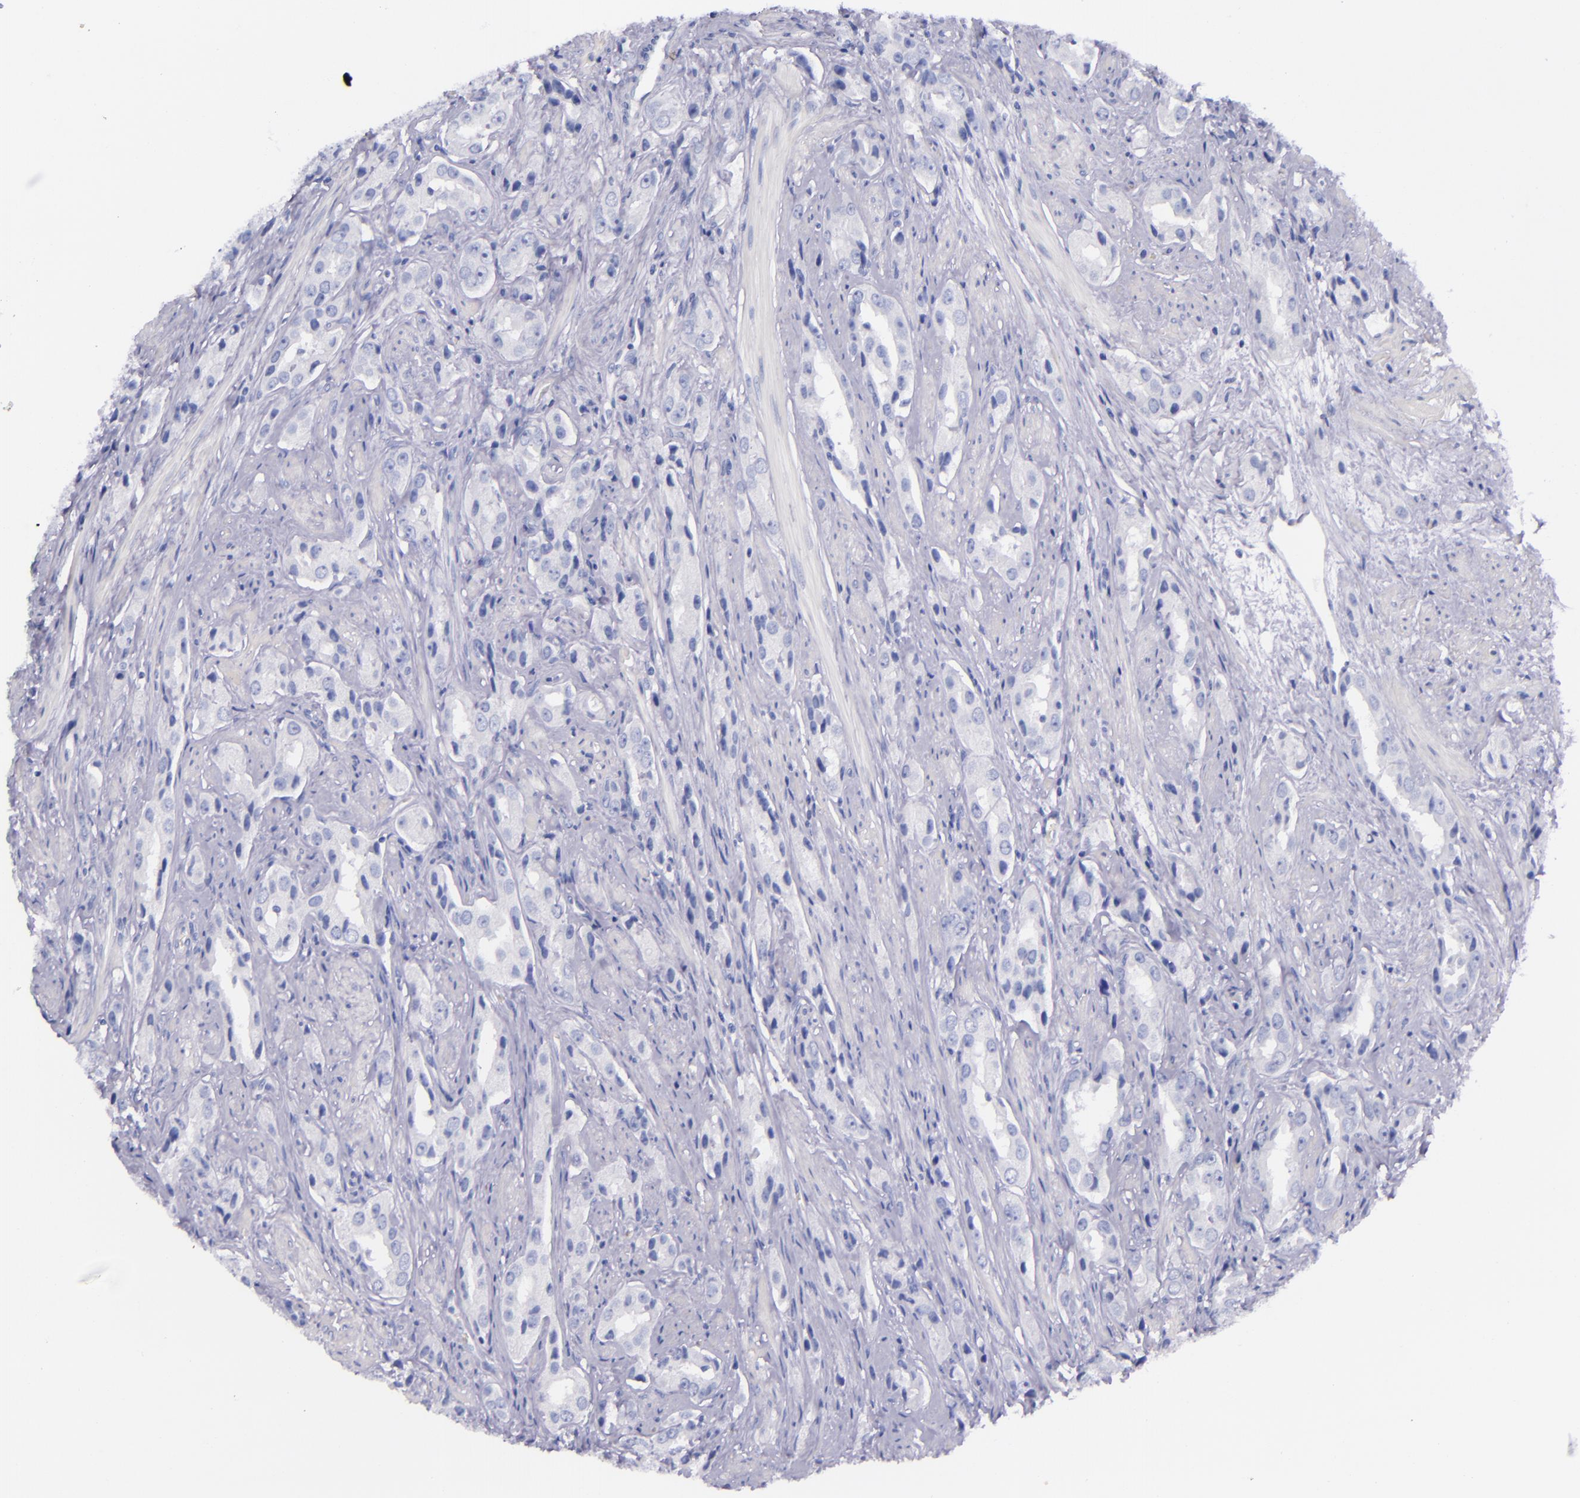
{"staining": {"intensity": "negative", "quantity": "none", "location": "none"}, "tissue": "prostate cancer", "cell_type": "Tumor cells", "image_type": "cancer", "snomed": [{"axis": "morphology", "description": "Adenocarcinoma, Medium grade"}, {"axis": "topography", "description": "Prostate"}], "caption": "DAB immunohistochemical staining of human prostate cancer reveals no significant staining in tumor cells.", "gene": "LAG3", "patient": {"sex": "male", "age": 53}}